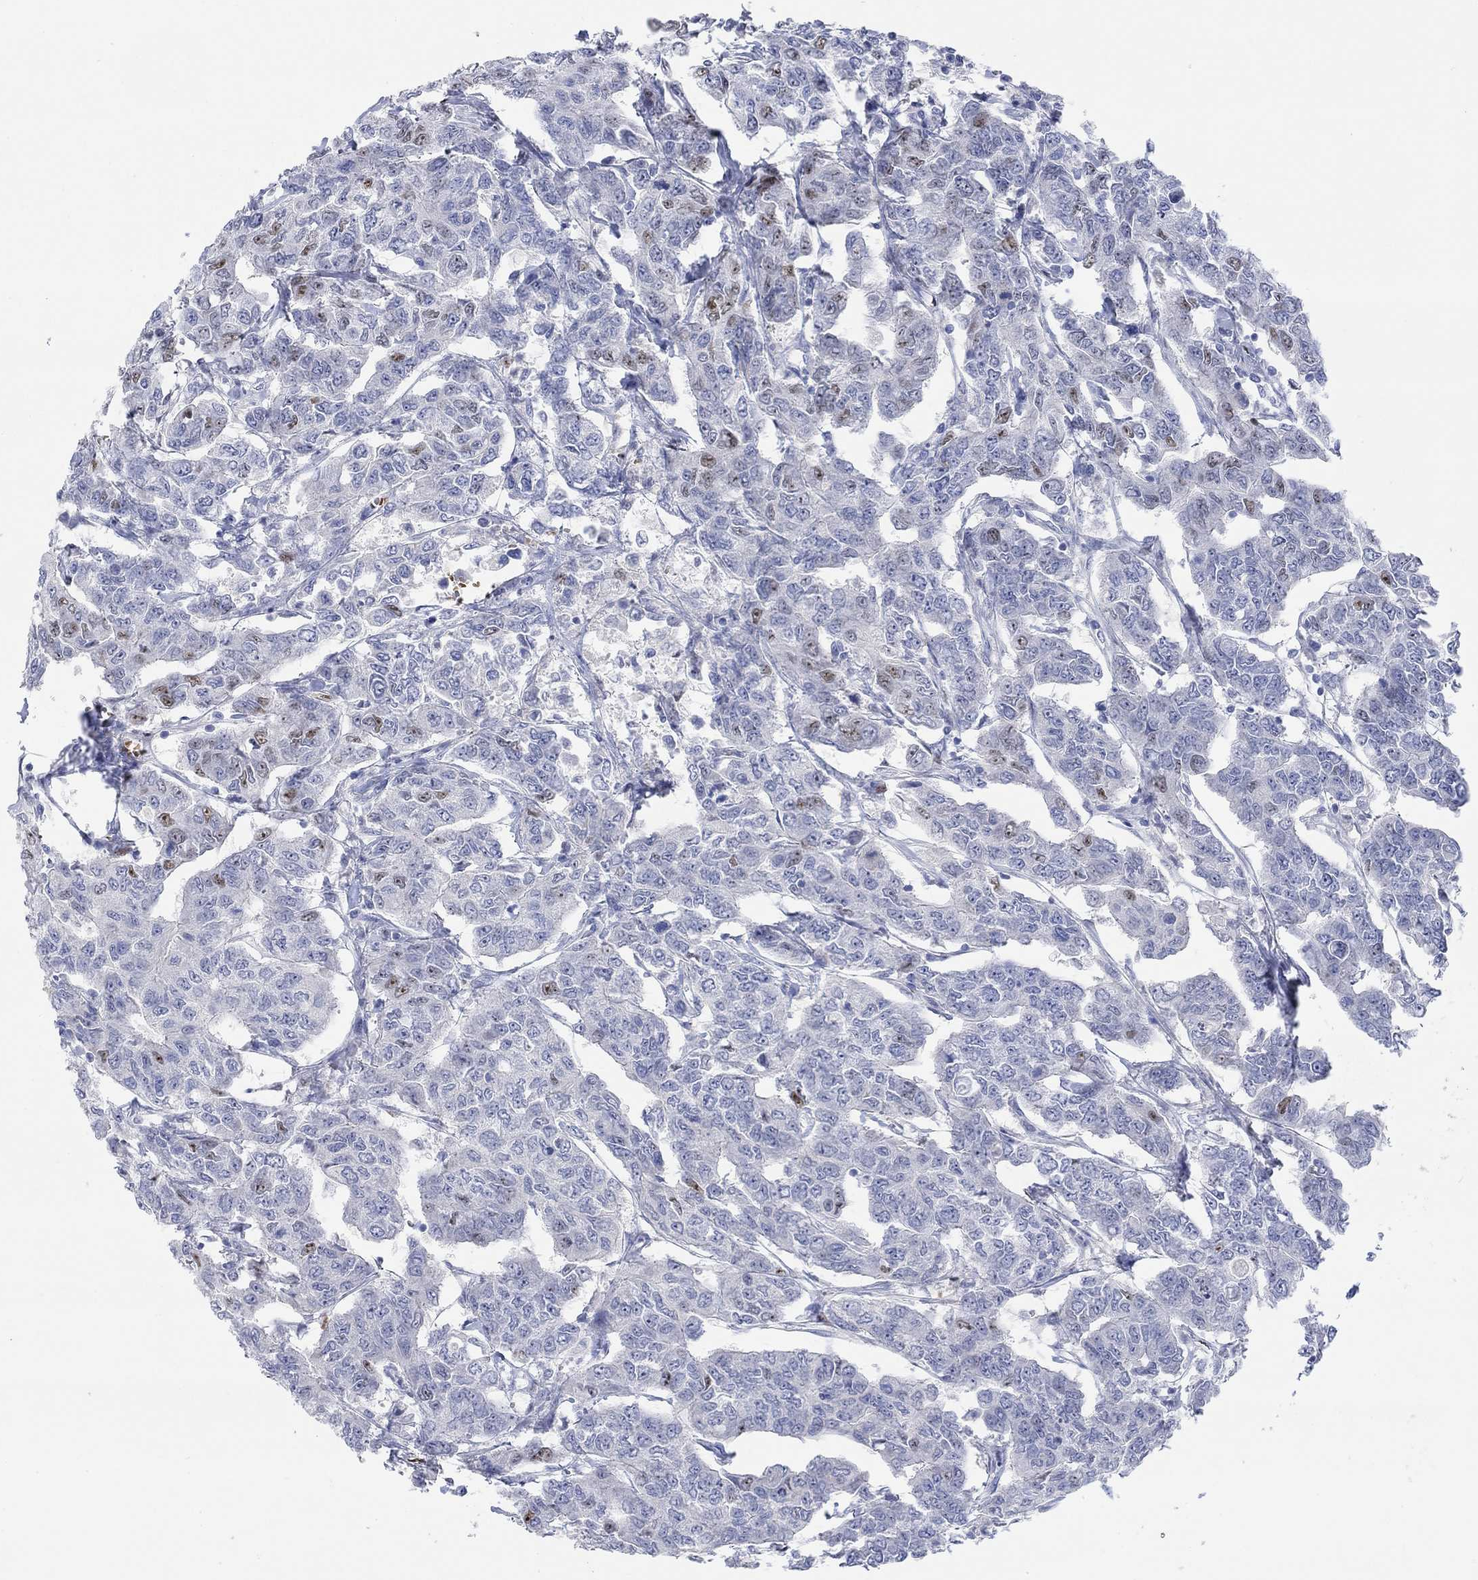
{"staining": {"intensity": "weak", "quantity": "25%-75%", "location": "nuclear"}, "tissue": "breast cancer", "cell_type": "Tumor cells", "image_type": "cancer", "snomed": [{"axis": "morphology", "description": "Duct carcinoma"}, {"axis": "topography", "description": "Breast"}], "caption": "Tumor cells display low levels of weak nuclear staining in approximately 25%-75% of cells in human breast cancer.", "gene": "DLK1", "patient": {"sex": "female", "age": 88}}